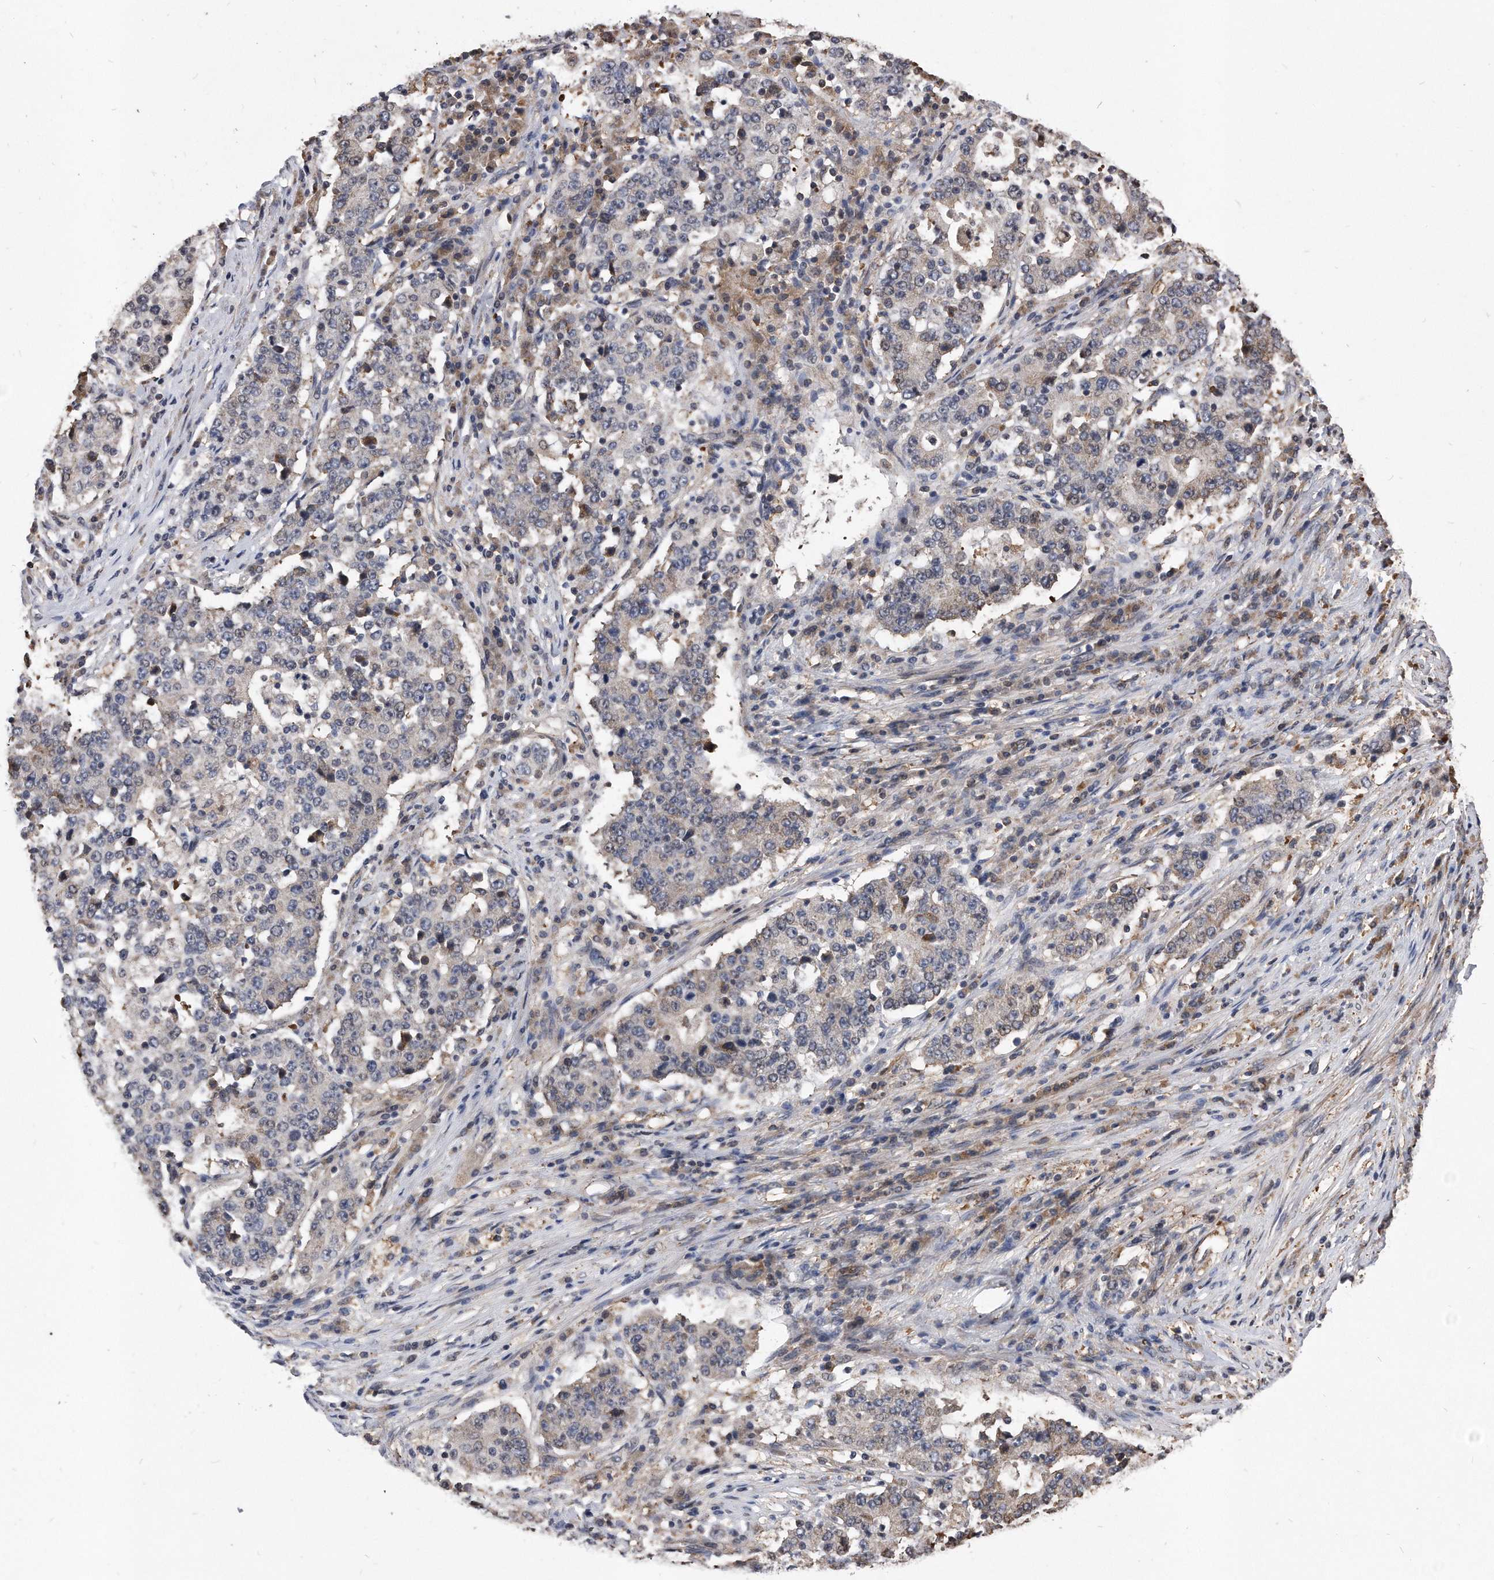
{"staining": {"intensity": "weak", "quantity": "<25%", "location": "cytoplasmic/membranous"}, "tissue": "stomach cancer", "cell_type": "Tumor cells", "image_type": "cancer", "snomed": [{"axis": "morphology", "description": "Adenocarcinoma, NOS"}, {"axis": "topography", "description": "Stomach"}], "caption": "An image of stomach cancer stained for a protein exhibits no brown staining in tumor cells.", "gene": "IL20RA", "patient": {"sex": "male", "age": 59}}